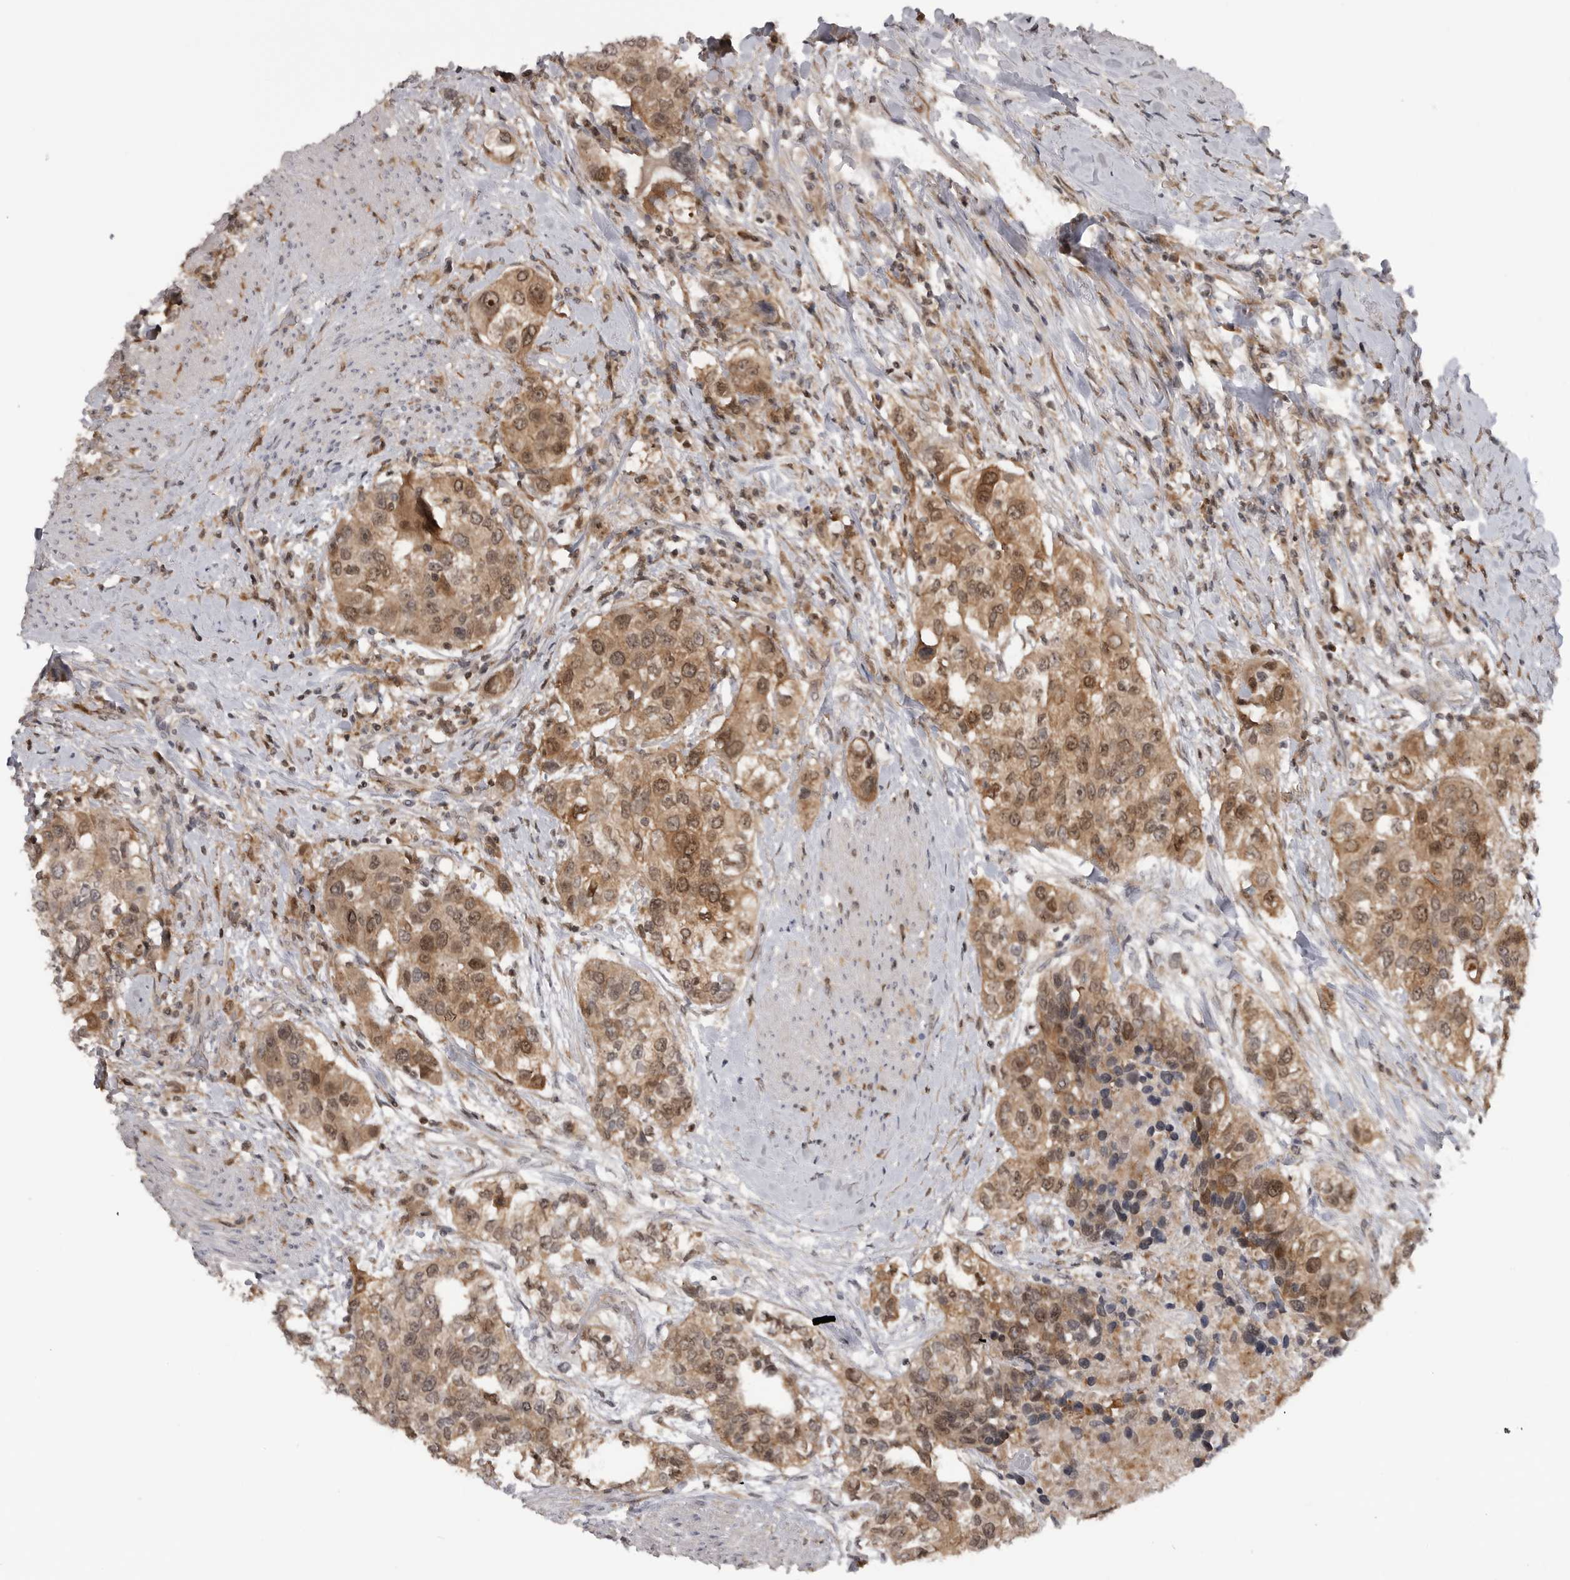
{"staining": {"intensity": "moderate", "quantity": ">75%", "location": "cytoplasmic/membranous,nuclear"}, "tissue": "urothelial cancer", "cell_type": "Tumor cells", "image_type": "cancer", "snomed": [{"axis": "morphology", "description": "Urothelial carcinoma, High grade"}, {"axis": "topography", "description": "Urinary bladder"}], "caption": "Urothelial carcinoma (high-grade) stained for a protein exhibits moderate cytoplasmic/membranous and nuclear positivity in tumor cells.", "gene": "MAPK13", "patient": {"sex": "female", "age": 80}}